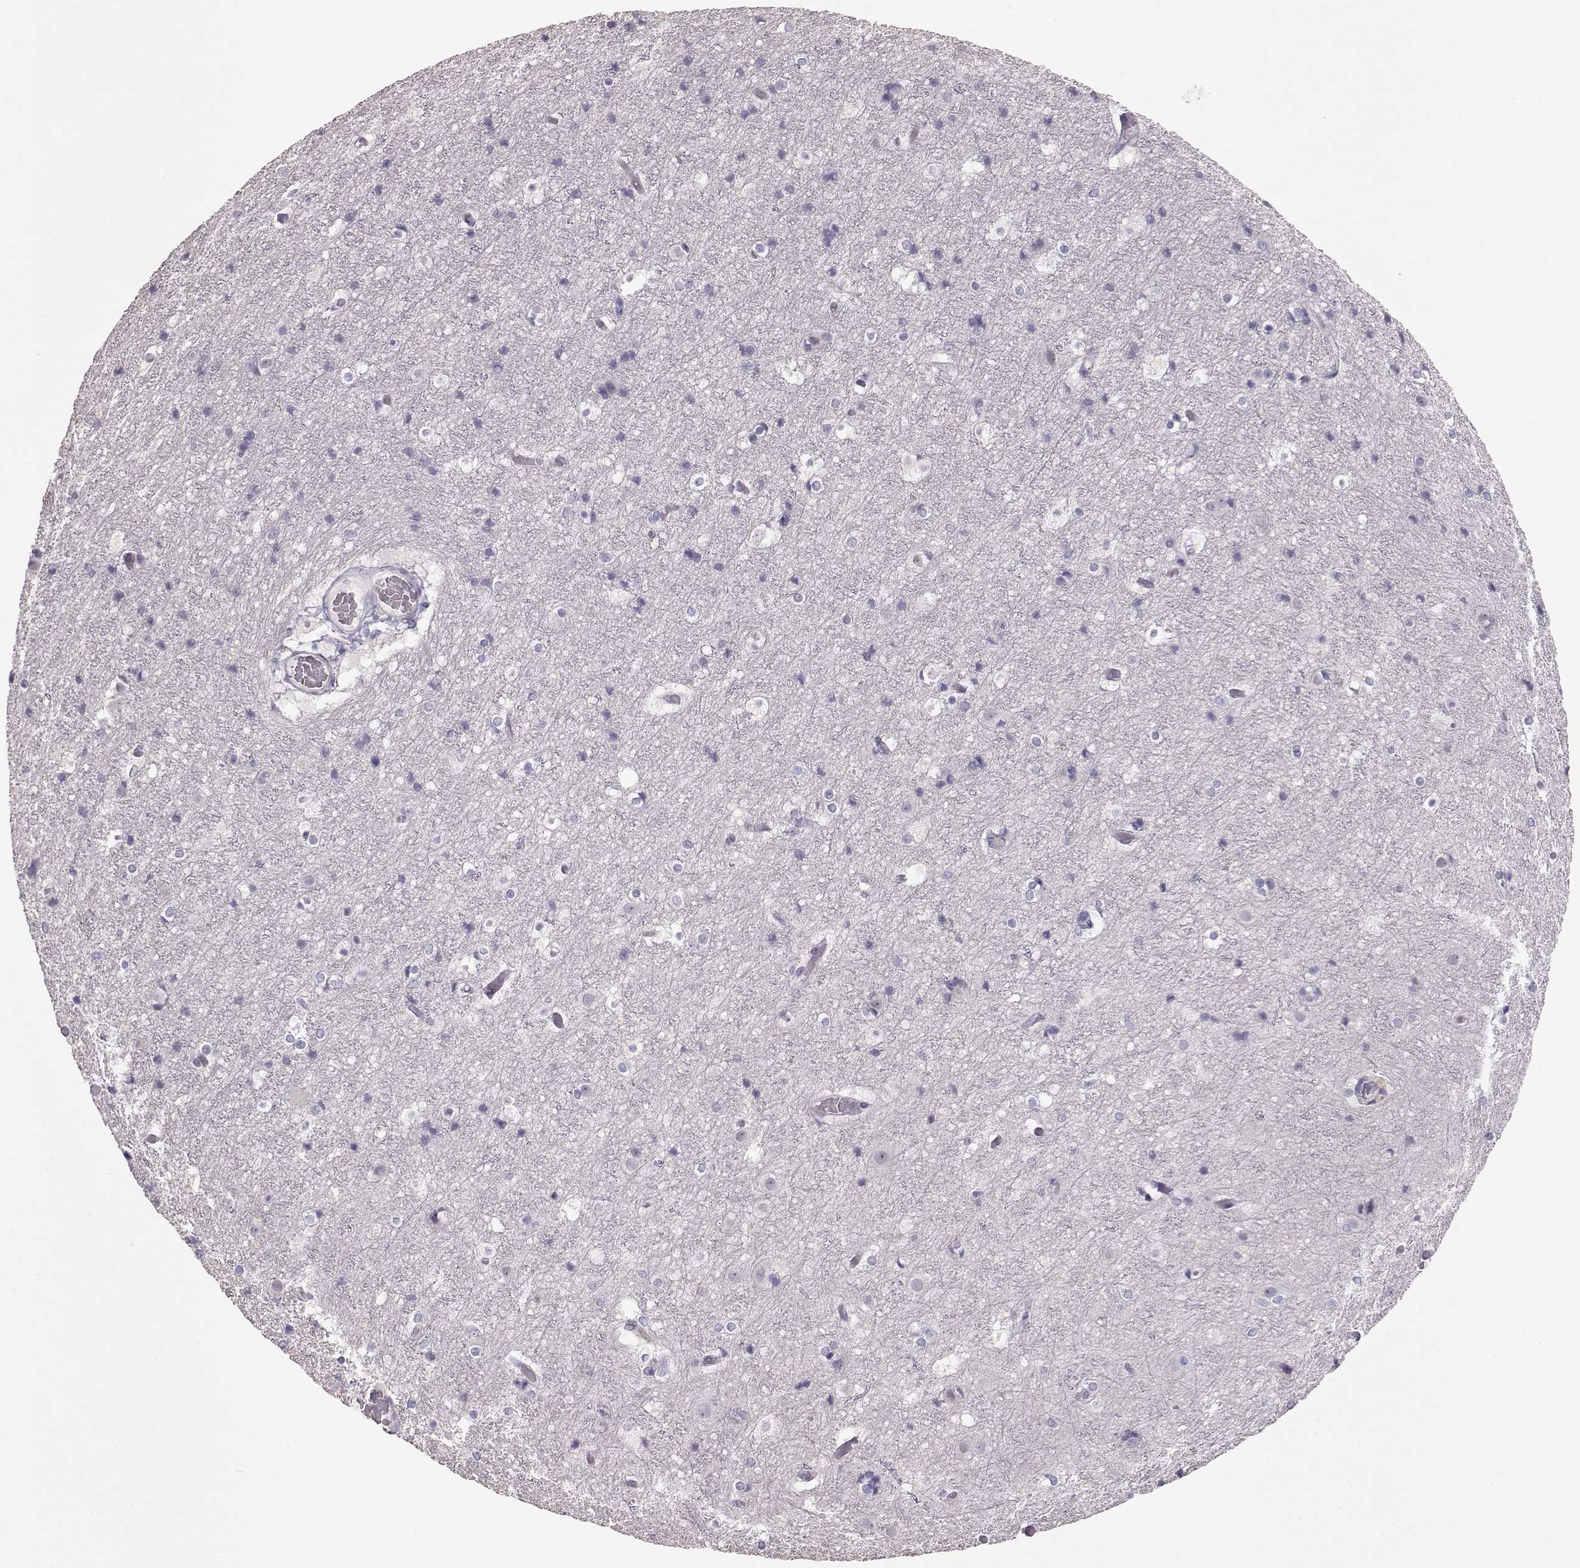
{"staining": {"intensity": "negative", "quantity": "none", "location": "none"}, "tissue": "cerebral cortex", "cell_type": "Endothelial cells", "image_type": "normal", "snomed": [{"axis": "morphology", "description": "Normal tissue, NOS"}, {"axis": "topography", "description": "Cerebral cortex"}], "caption": "Micrograph shows no protein staining in endothelial cells of normal cerebral cortex.", "gene": "SLC18A1", "patient": {"sex": "female", "age": 52}}